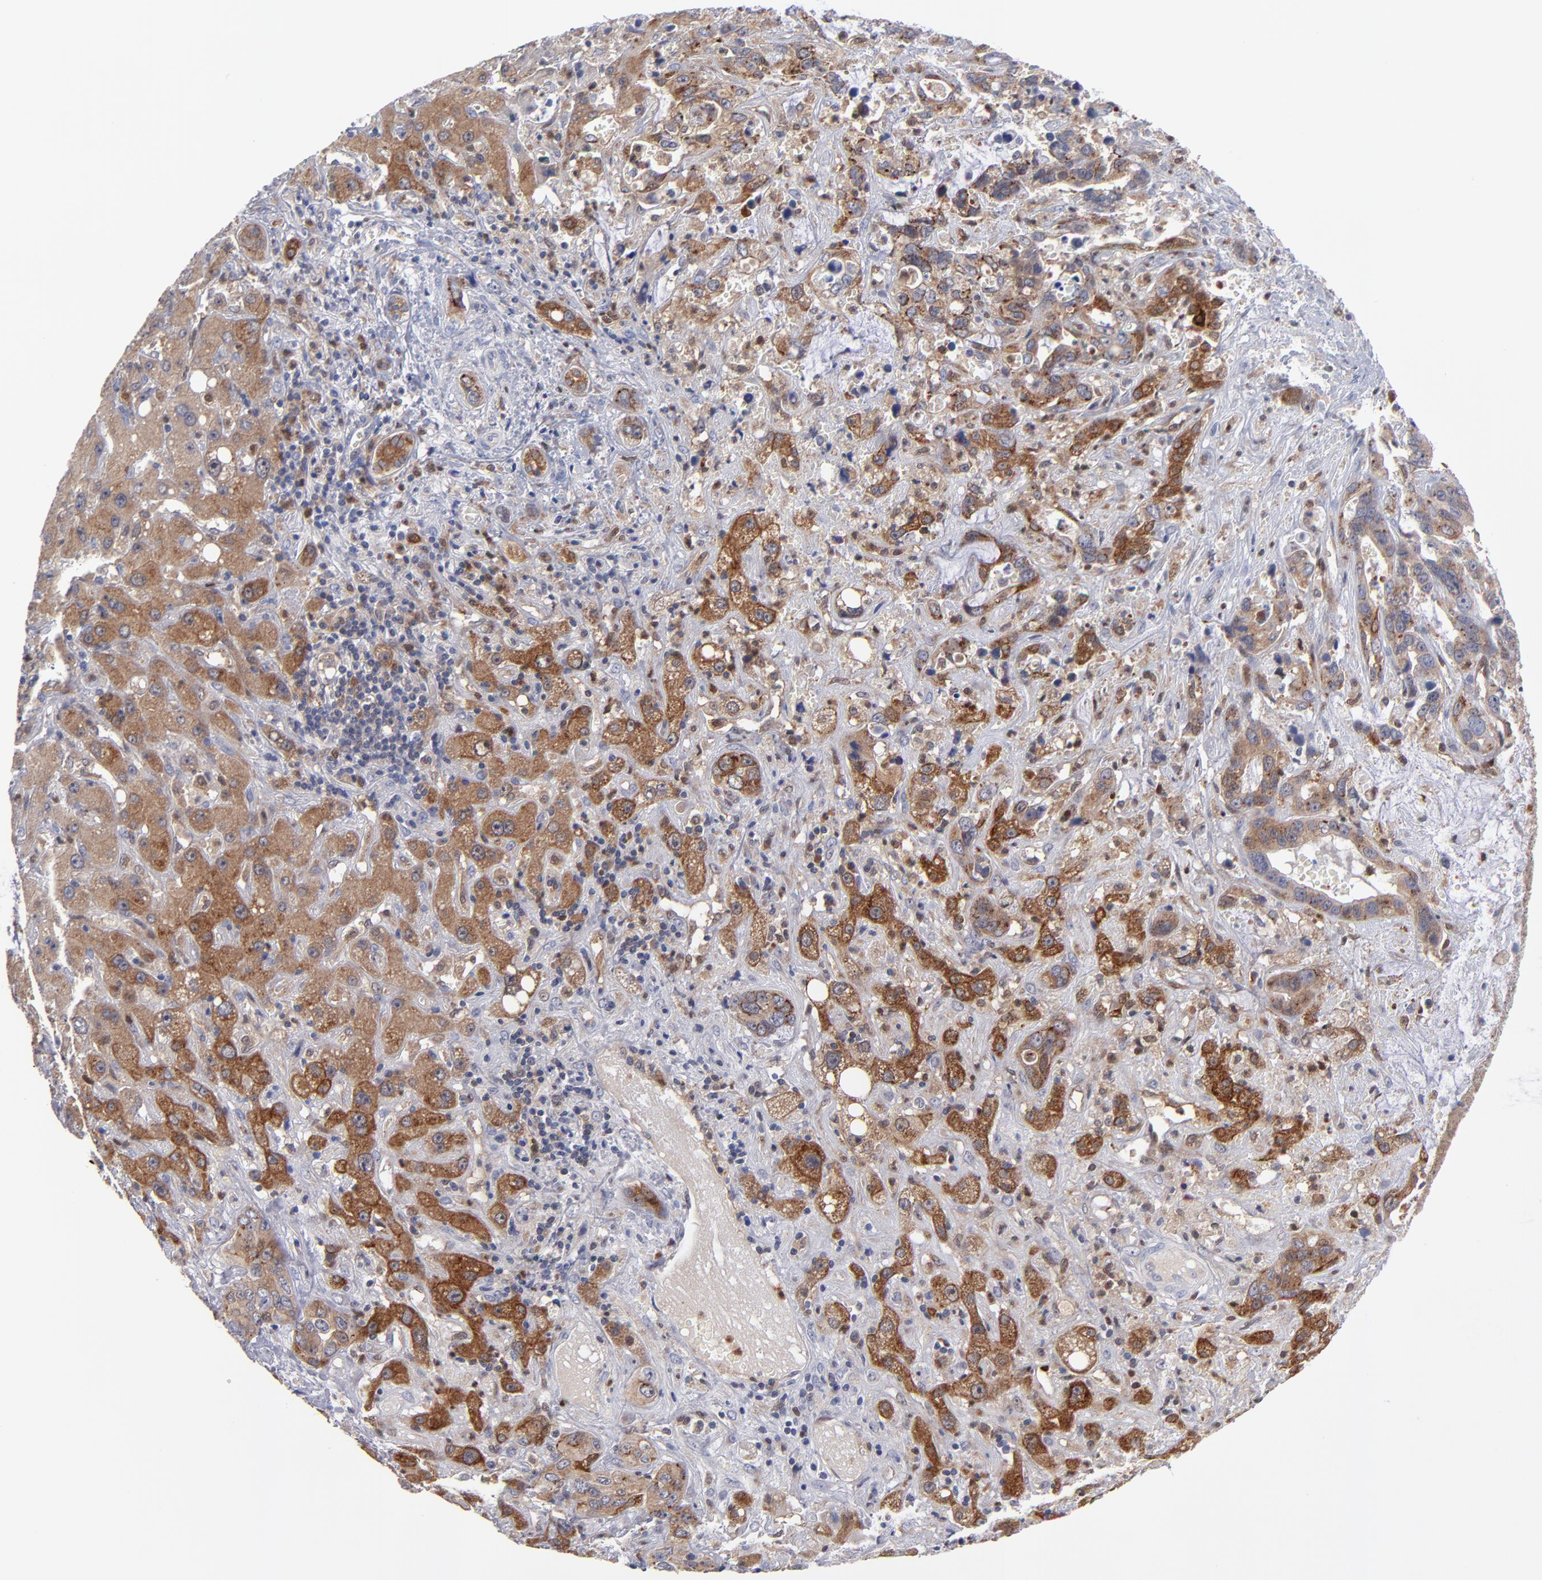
{"staining": {"intensity": "moderate", "quantity": ">75%", "location": "cytoplasmic/membranous"}, "tissue": "liver cancer", "cell_type": "Tumor cells", "image_type": "cancer", "snomed": [{"axis": "morphology", "description": "Cholangiocarcinoma"}, {"axis": "topography", "description": "Liver"}], "caption": "Moderate cytoplasmic/membranous staining for a protein is appreciated in about >75% of tumor cells of liver cancer using immunohistochemistry.", "gene": "BID", "patient": {"sex": "female", "age": 65}}